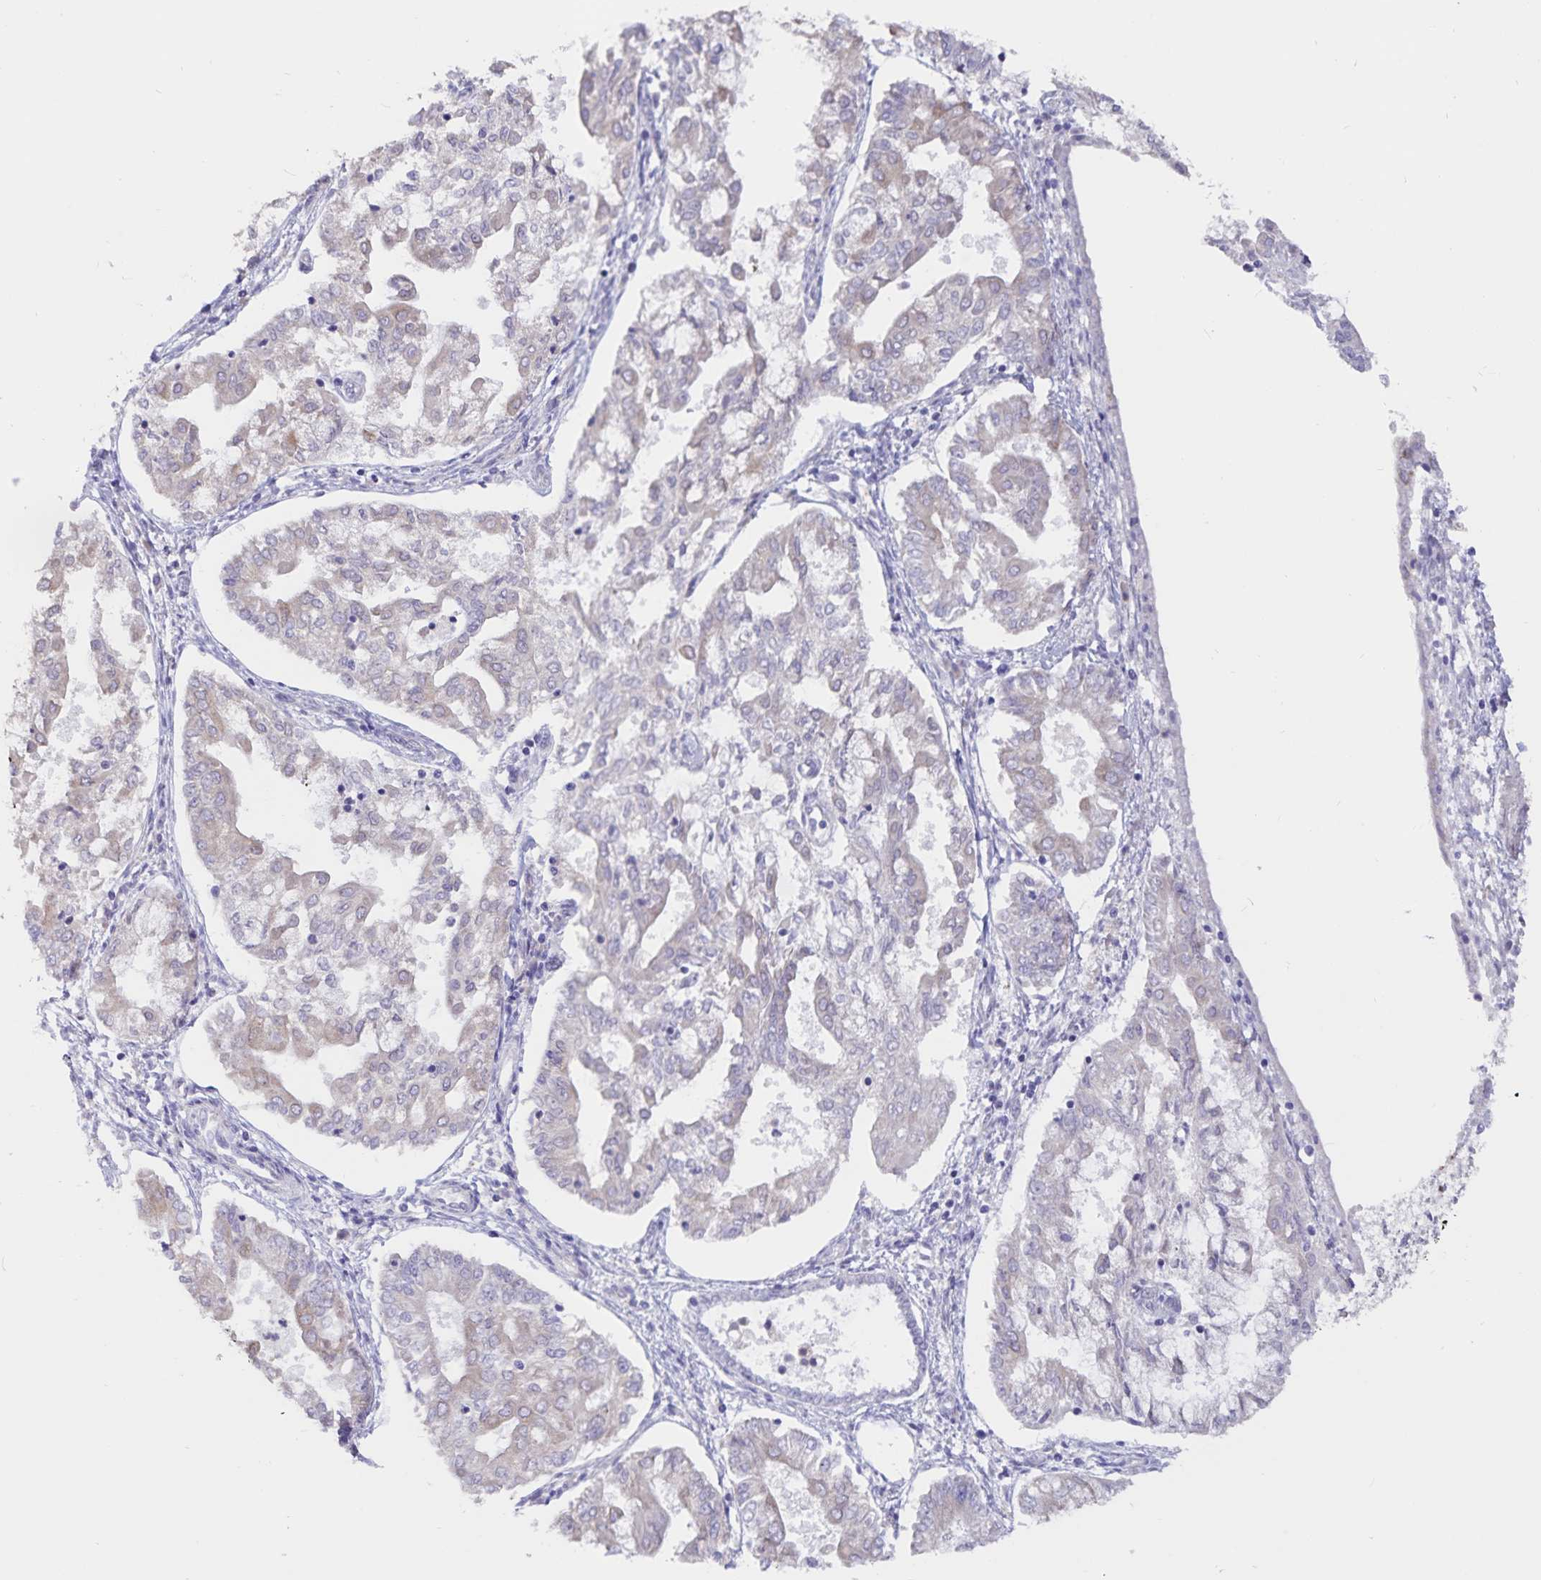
{"staining": {"intensity": "weak", "quantity": "<25%", "location": "cytoplasmic/membranous"}, "tissue": "endometrial cancer", "cell_type": "Tumor cells", "image_type": "cancer", "snomed": [{"axis": "morphology", "description": "Adenocarcinoma, NOS"}, {"axis": "topography", "description": "Endometrium"}], "caption": "Tumor cells are negative for brown protein staining in endometrial adenocarcinoma. (Brightfield microscopy of DAB (3,3'-diaminobenzidine) immunohistochemistry (IHC) at high magnification).", "gene": "ATP2A2", "patient": {"sex": "female", "age": 68}}